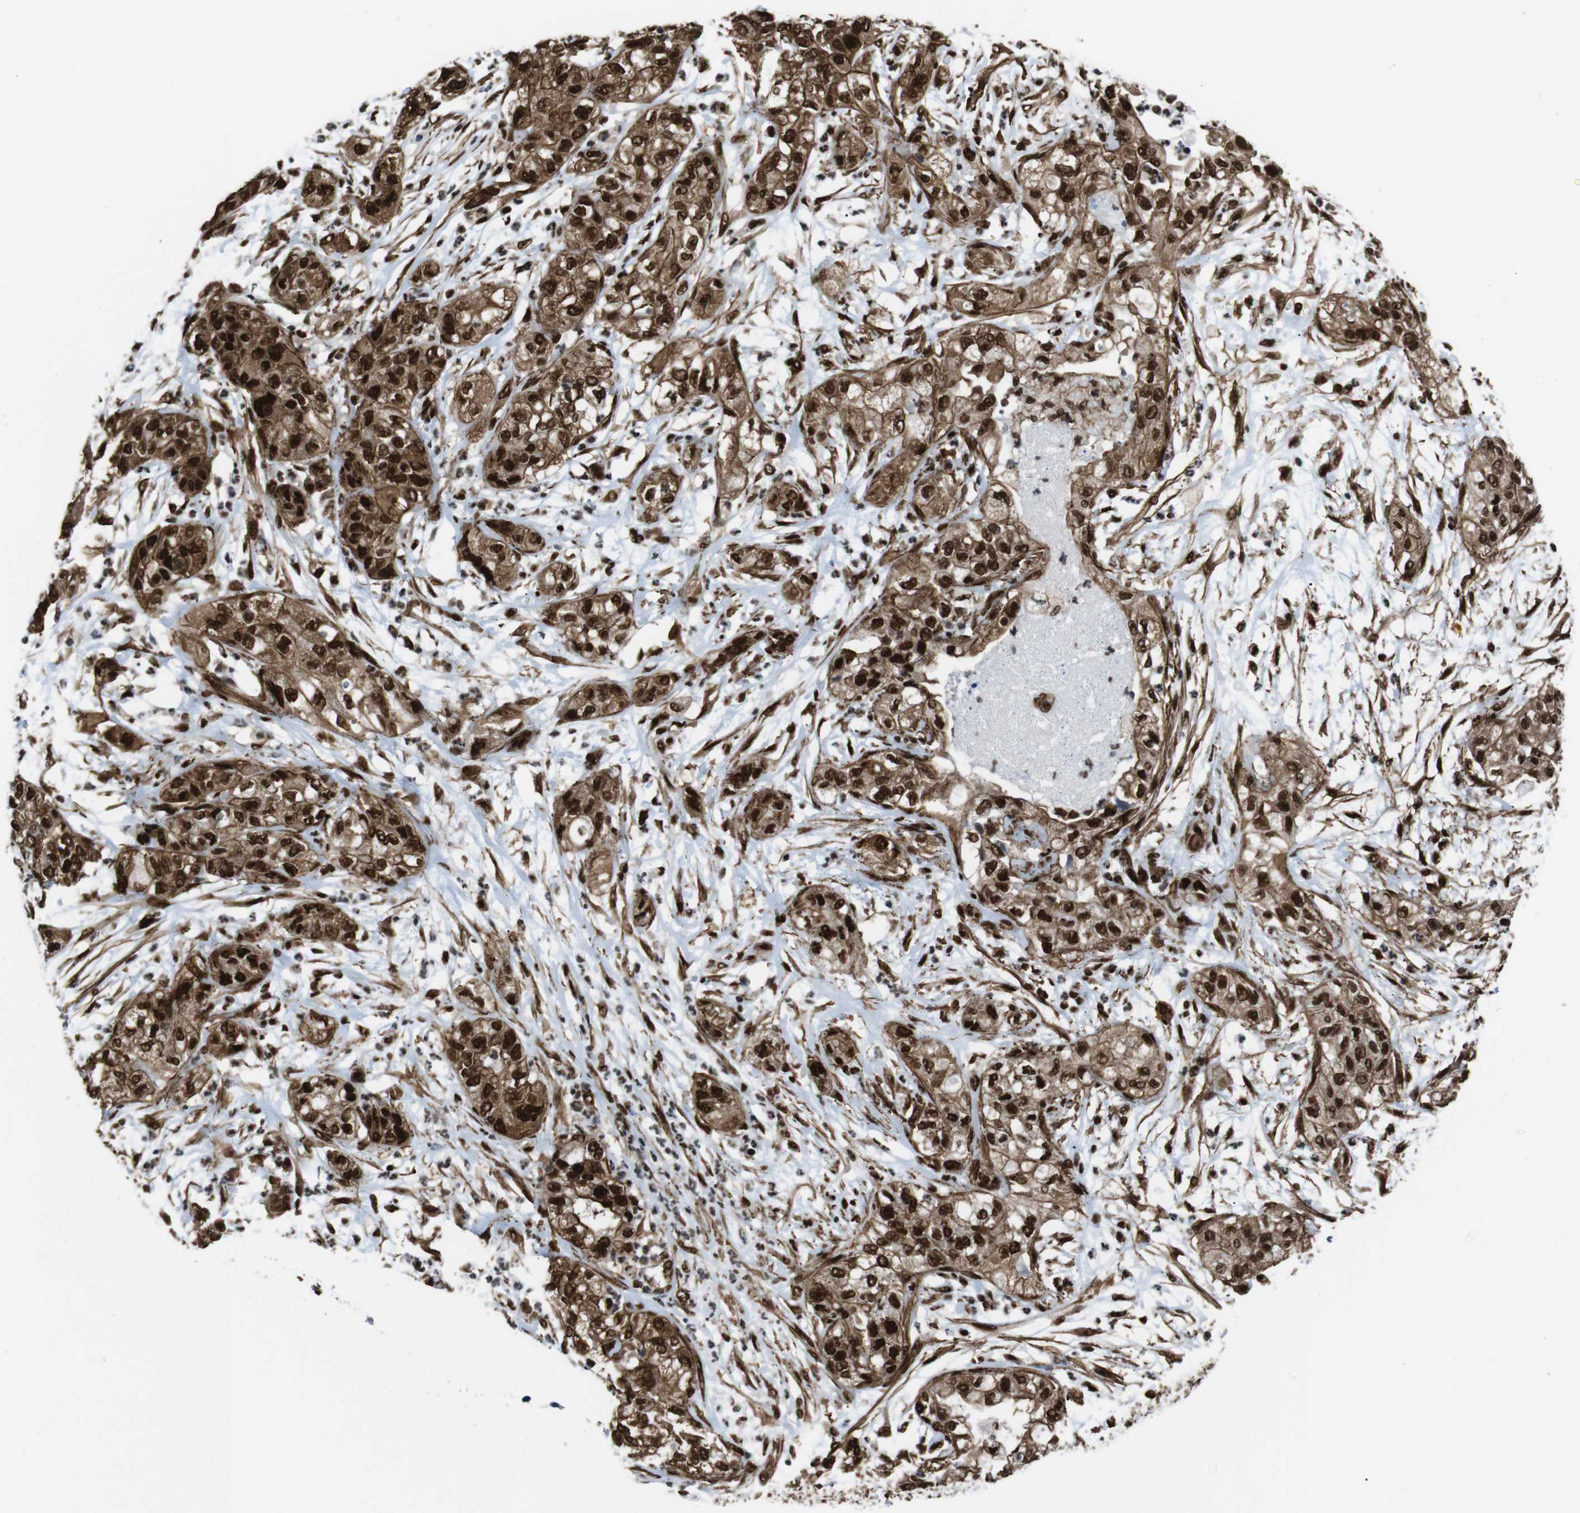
{"staining": {"intensity": "strong", "quantity": ">75%", "location": "cytoplasmic/membranous,nuclear"}, "tissue": "pancreatic cancer", "cell_type": "Tumor cells", "image_type": "cancer", "snomed": [{"axis": "morphology", "description": "Adenocarcinoma, NOS"}, {"axis": "topography", "description": "Pancreas"}], "caption": "This micrograph shows IHC staining of pancreatic cancer (adenocarcinoma), with high strong cytoplasmic/membranous and nuclear positivity in about >75% of tumor cells.", "gene": "HNRNPU", "patient": {"sex": "female", "age": 78}}